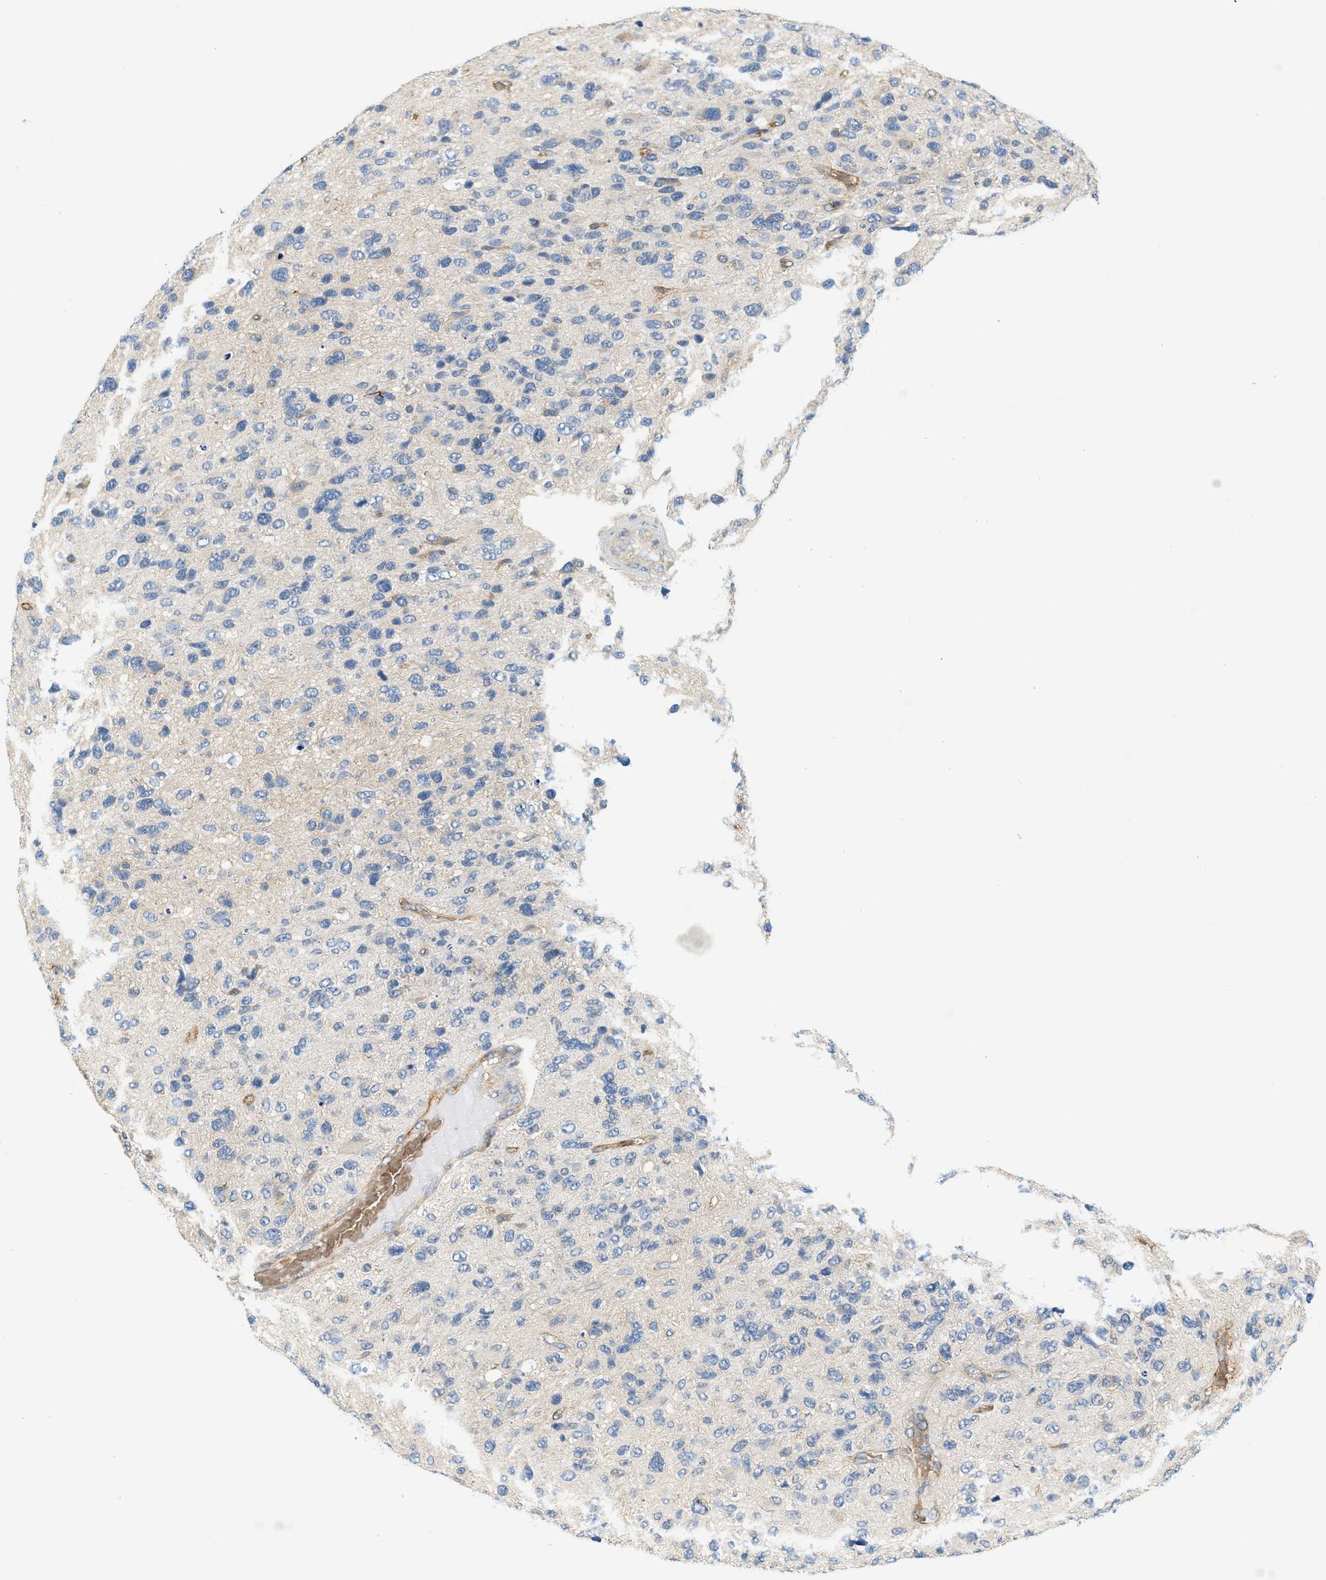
{"staining": {"intensity": "negative", "quantity": "none", "location": "none"}, "tissue": "glioma", "cell_type": "Tumor cells", "image_type": "cancer", "snomed": [{"axis": "morphology", "description": "Glioma, malignant, High grade"}, {"axis": "topography", "description": "Brain"}], "caption": "A histopathology image of glioma stained for a protein displays no brown staining in tumor cells.", "gene": "CYTH2", "patient": {"sex": "female", "age": 58}}